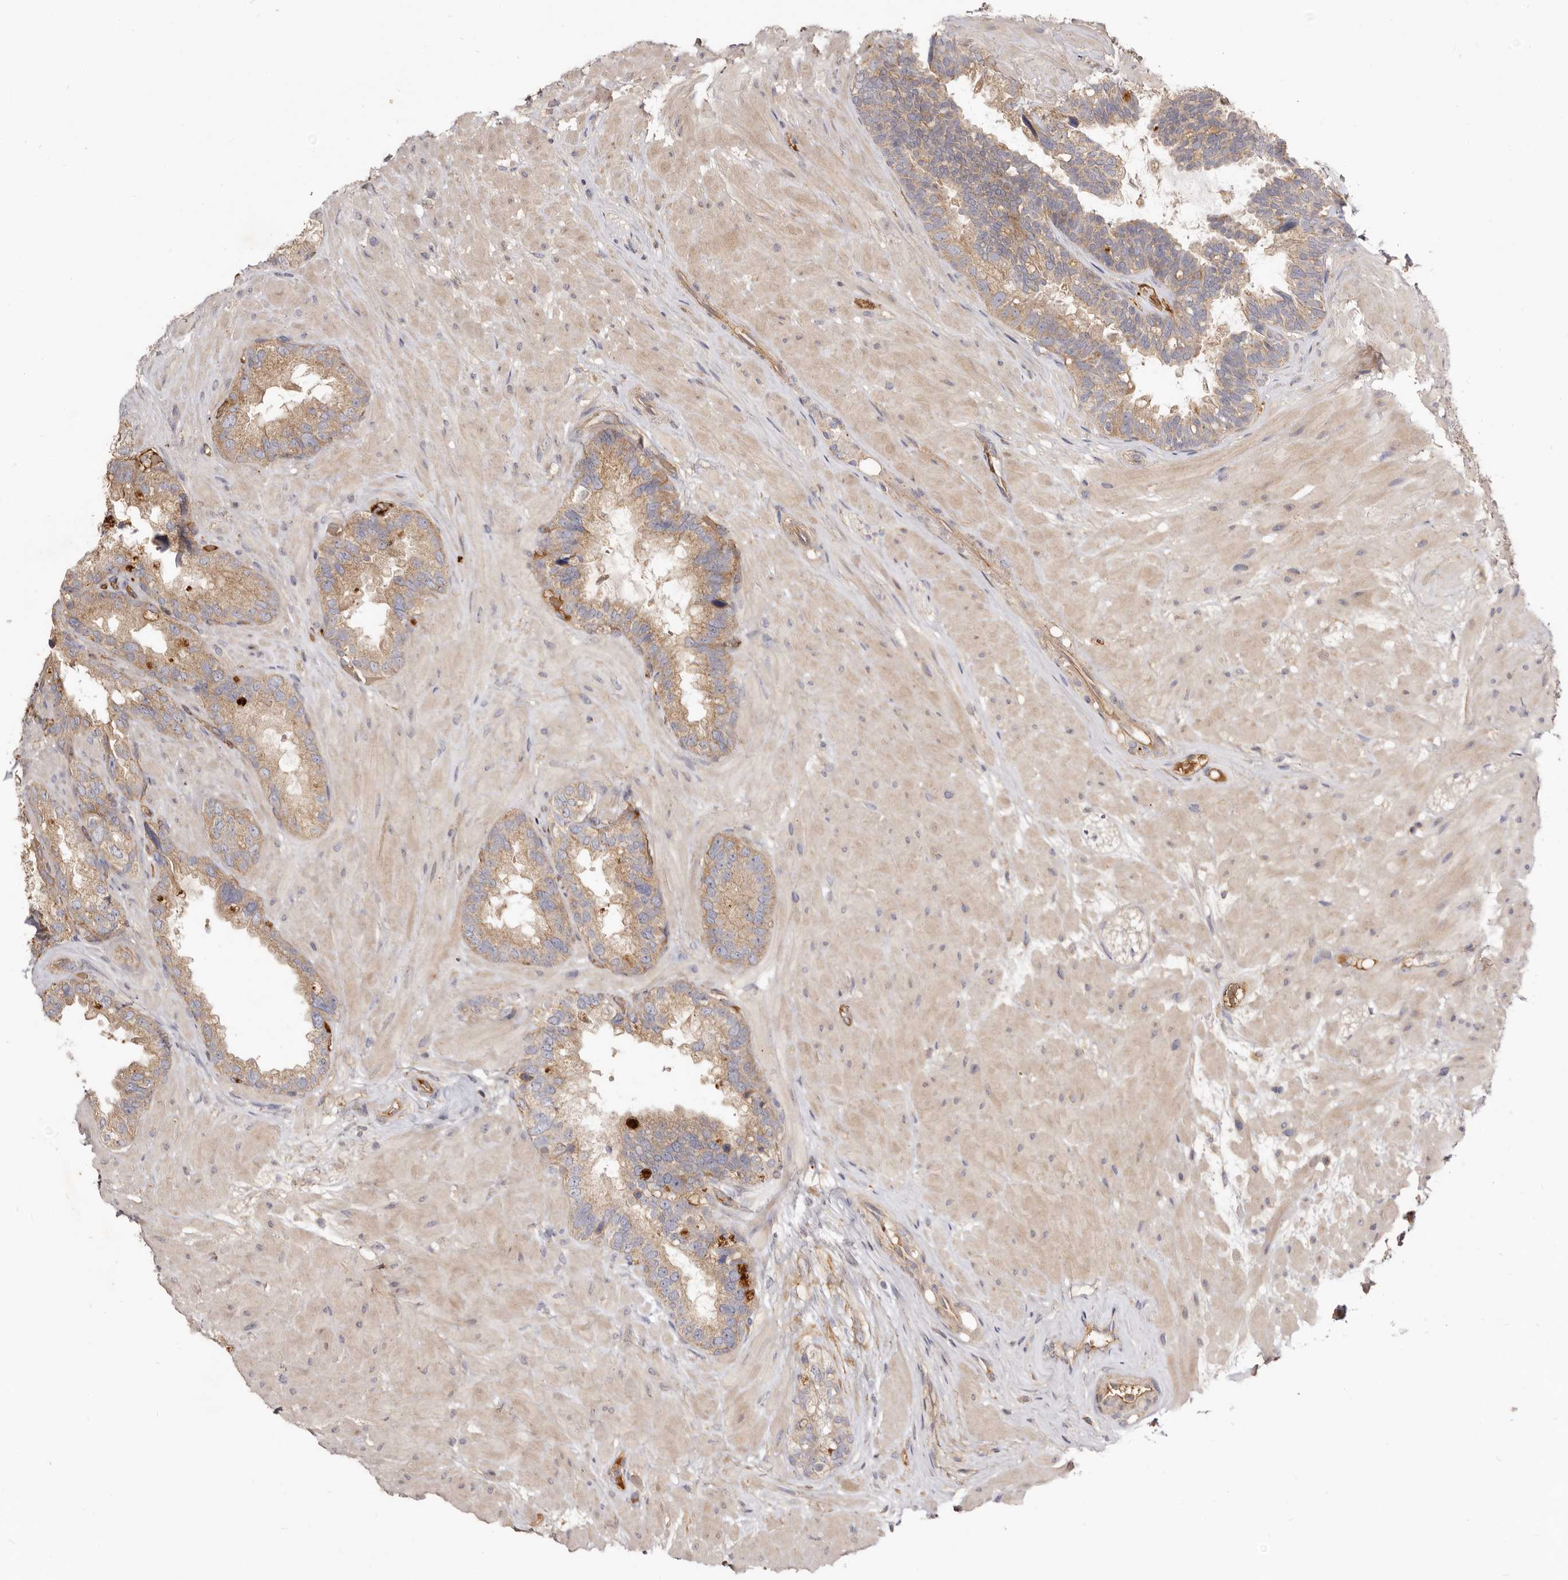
{"staining": {"intensity": "moderate", "quantity": ">75%", "location": "cytoplasmic/membranous"}, "tissue": "seminal vesicle", "cell_type": "Glandular cells", "image_type": "normal", "snomed": [{"axis": "morphology", "description": "Normal tissue, NOS"}, {"axis": "topography", "description": "Seminal veicle"}], "caption": "This micrograph exhibits IHC staining of normal seminal vesicle, with medium moderate cytoplasmic/membranous expression in about >75% of glandular cells.", "gene": "ADAMTS9", "patient": {"sex": "male", "age": 80}}